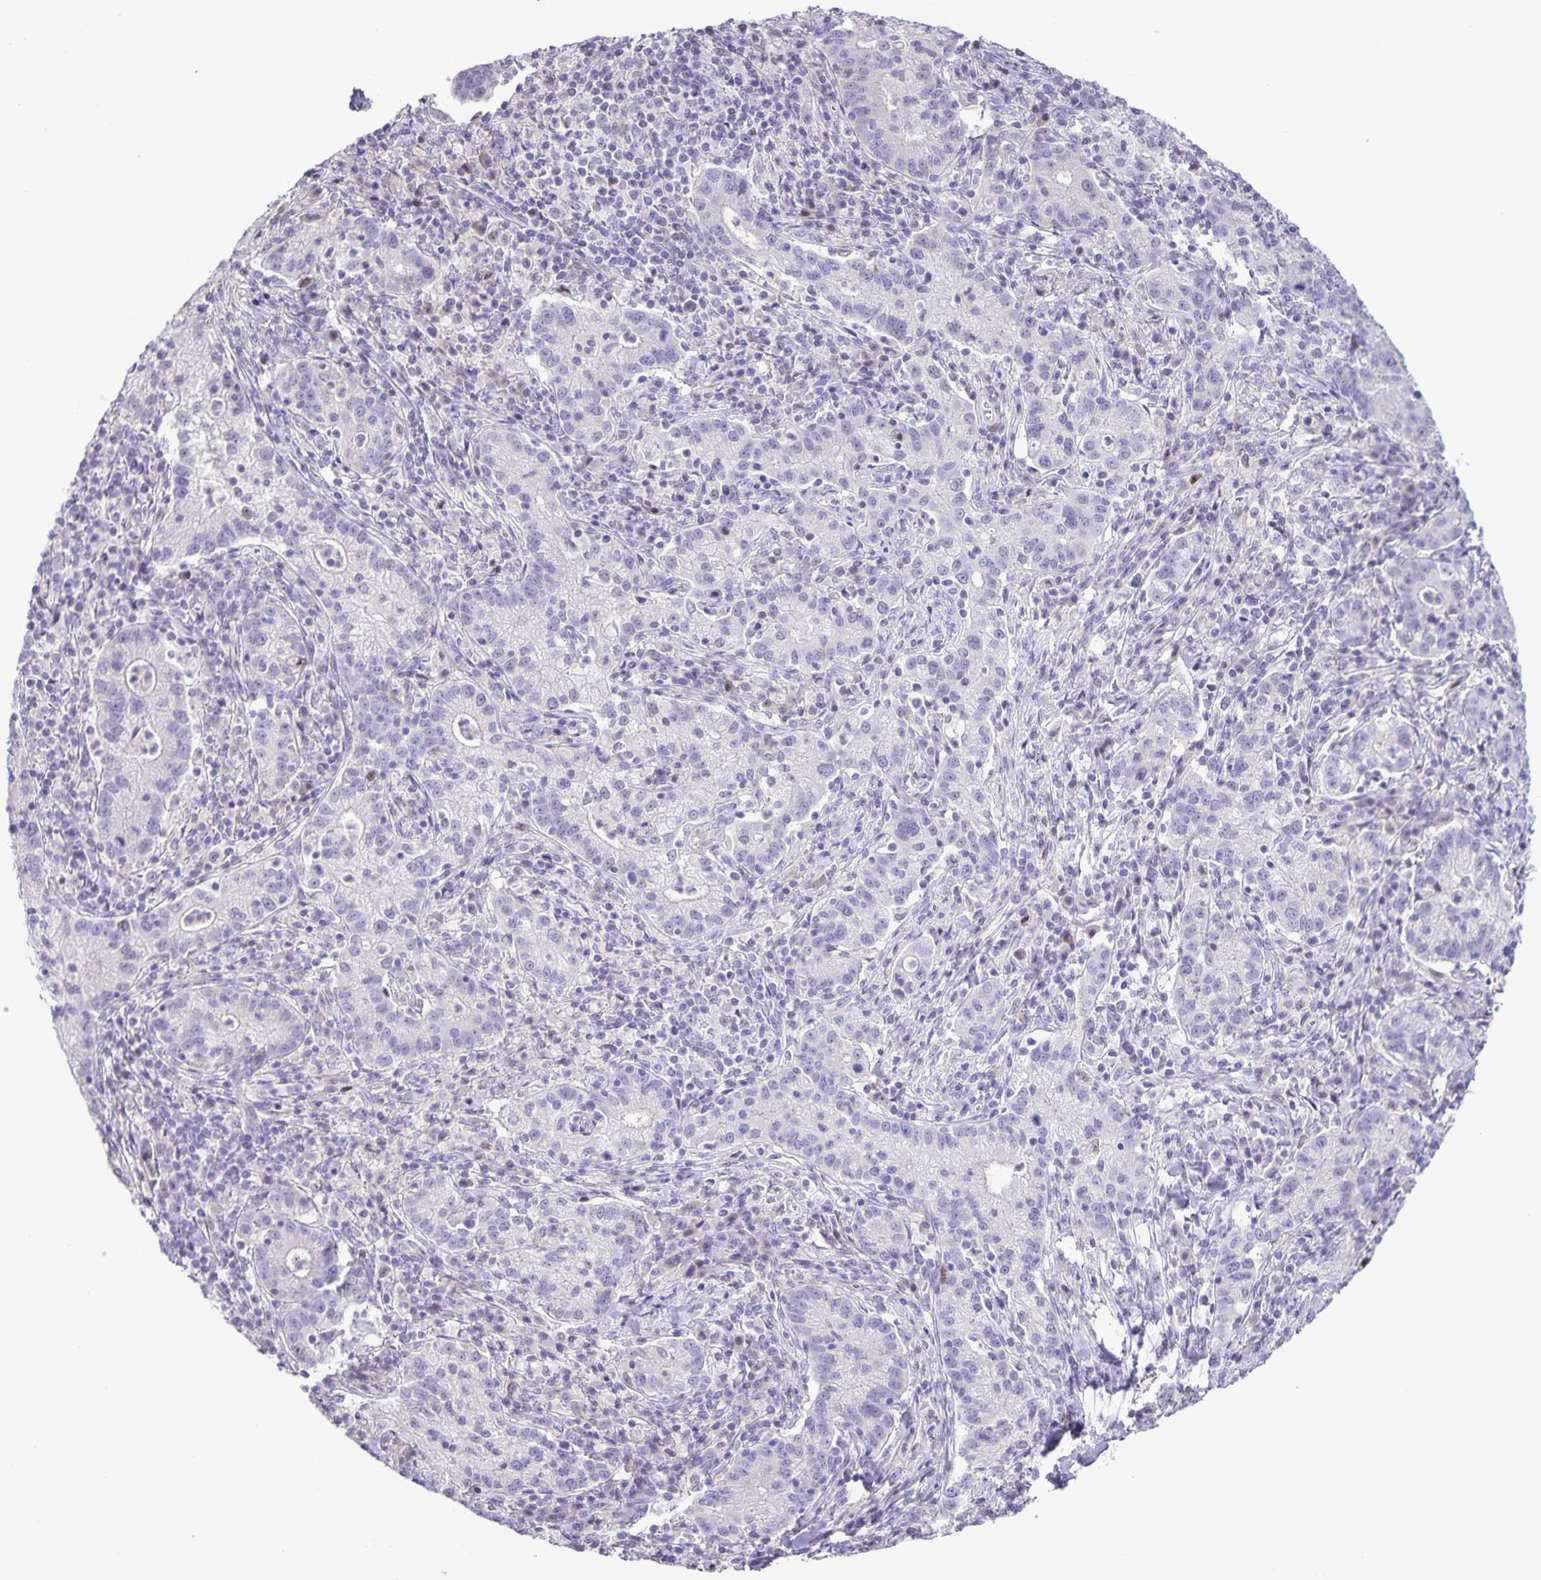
{"staining": {"intensity": "negative", "quantity": "none", "location": "none"}, "tissue": "cervical cancer", "cell_type": "Tumor cells", "image_type": "cancer", "snomed": [{"axis": "morphology", "description": "Normal tissue, NOS"}, {"axis": "morphology", "description": "Adenocarcinoma, NOS"}, {"axis": "topography", "description": "Cervix"}], "caption": "High power microscopy micrograph of an IHC micrograph of cervical adenocarcinoma, revealing no significant staining in tumor cells. The staining was performed using DAB (3,3'-diaminobenzidine) to visualize the protein expression in brown, while the nuclei were stained in blue with hematoxylin (Magnification: 20x).", "gene": "ONECUT2", "patient": {"sex": "female", "age": 44}}